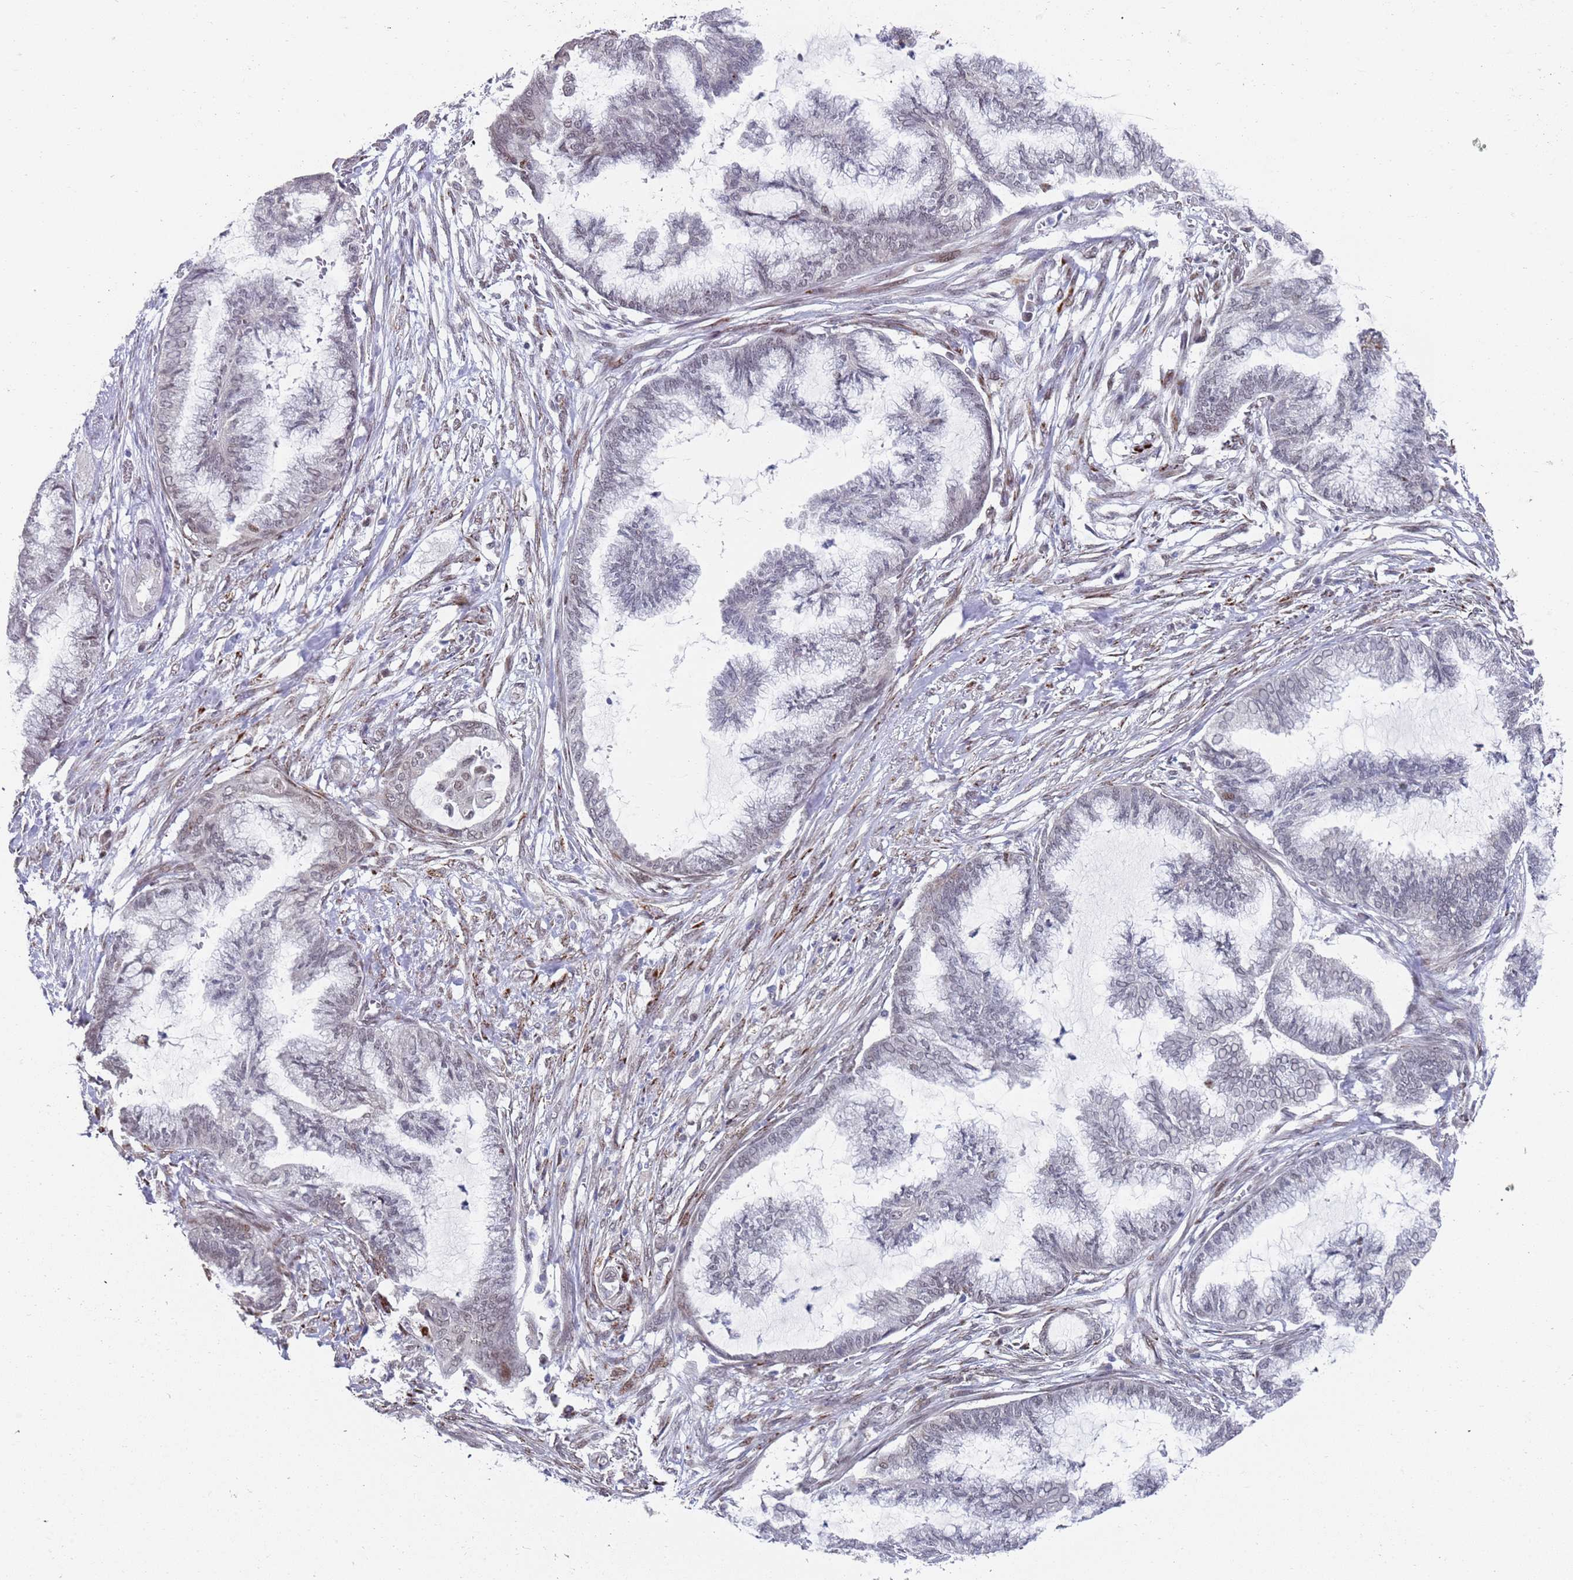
{"staining": {"intensity": "weak", "quantity": "<25%", "location": "nuclear"}, "tissue": "endometrial cancer", "cell_type": "Tumor cells", "image_type": "cancer", "snomed": [{"axis": "morphology", "description": "Adenocarcinoma, NOS"}, {"axis": "topography", "description": "Endometrium"}], "caption": "Endometrial adenocarcinoma stained for a protein using immunohistochemistry reveals no expression tumor cells.", "gene": "COPS6", "patient": {"sex": "female", "age": 86}}